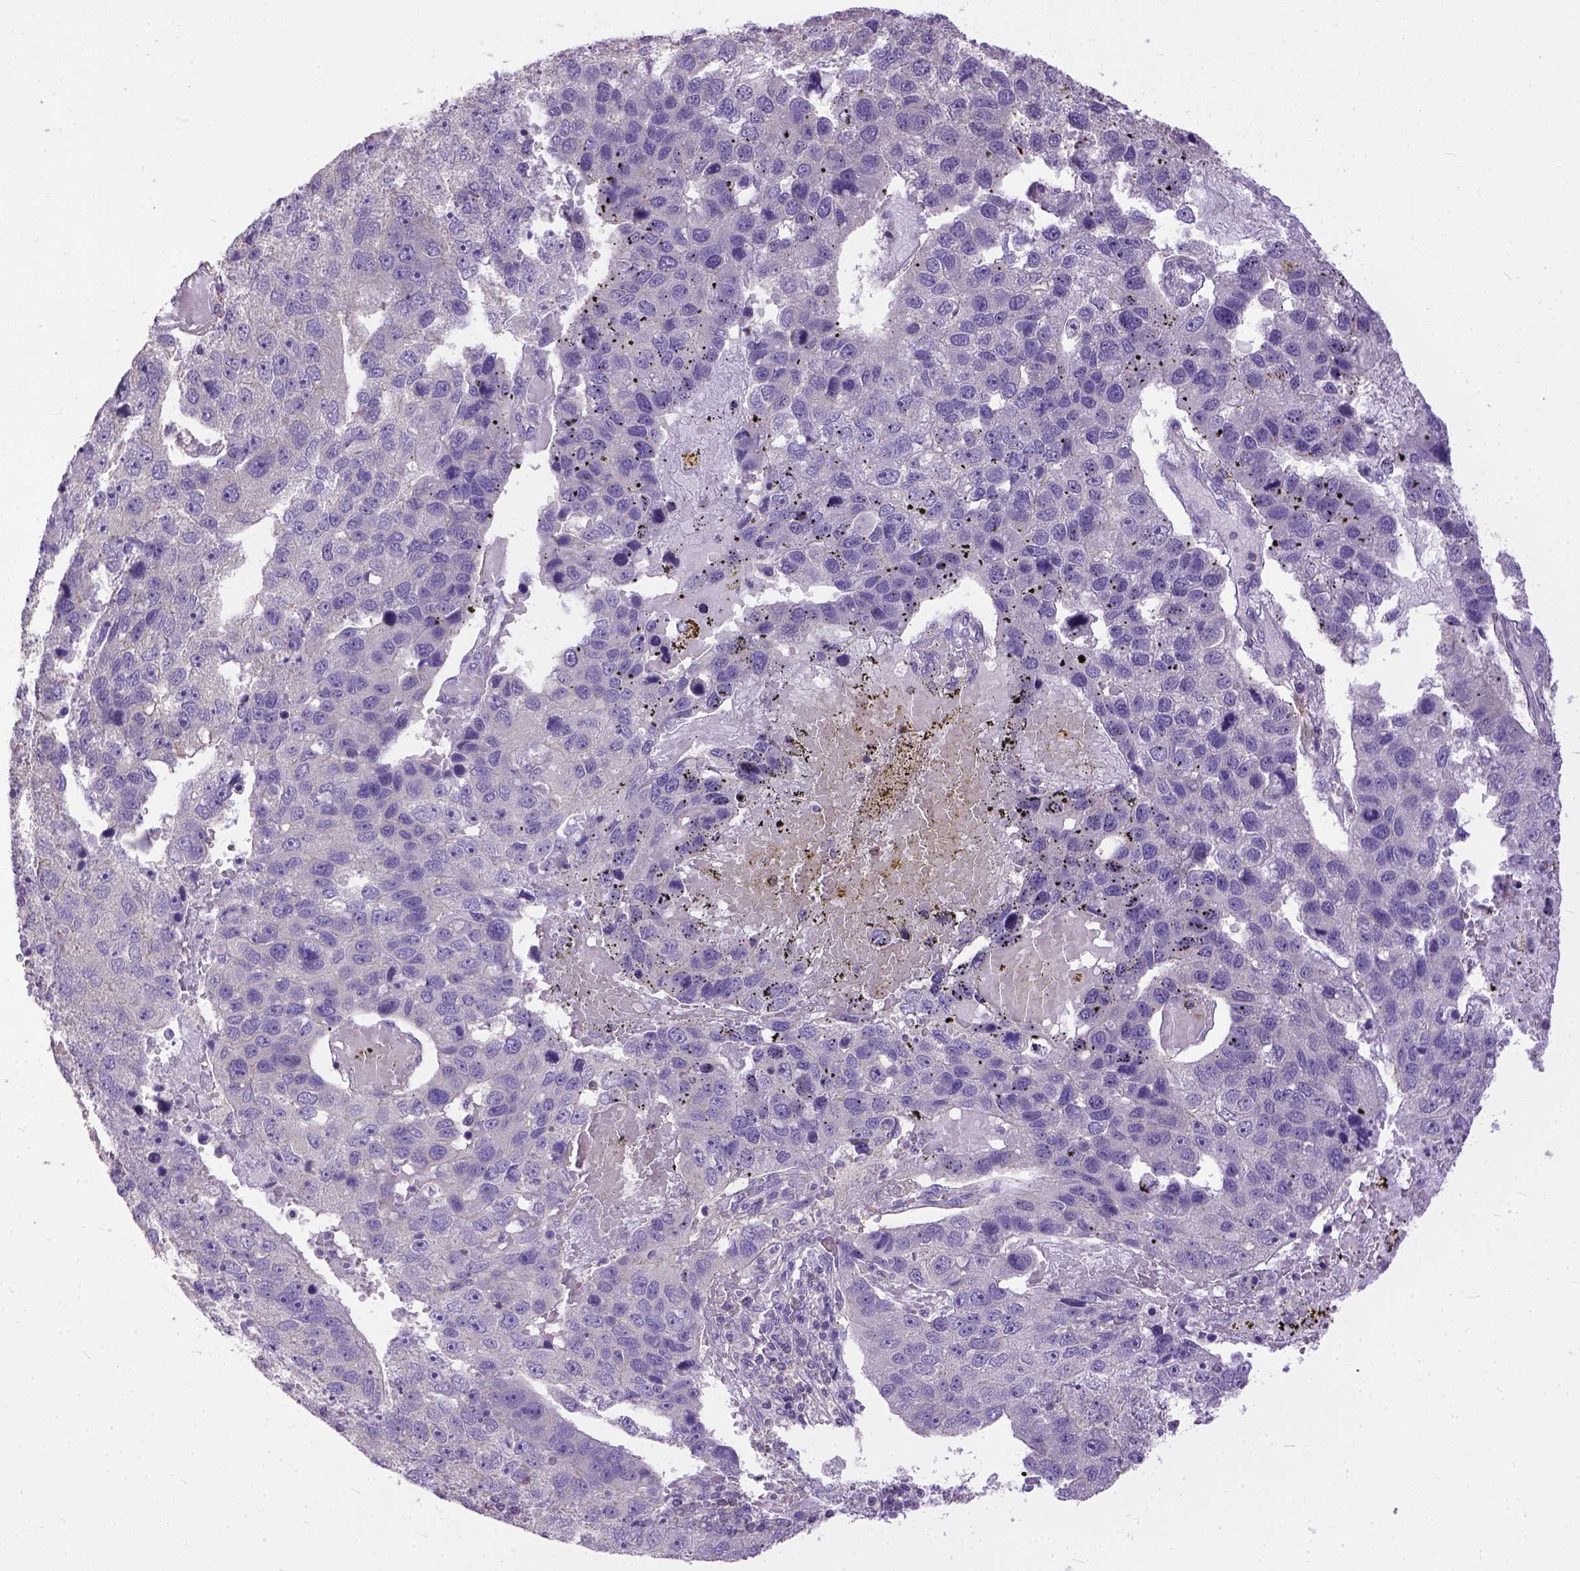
{"staining": {"intensity": "negative", "quantity": "none", "location": "none"}, "tissue": "pancreatic cancer", "cell_type": "Tumor cells", "image_type": "cancer", "snomed": [{"axis": "morphology", "description": "Adenocarcinoma, NOS"}, {"axis": "topography", "description": "Pancreas"}], "caption": "Pancreatic cancer was stained to show a protein in brown. There is no significant positivity in tumor cells.", "gene": "BANF2", "patient": {"sex": "female", "age": 61}}